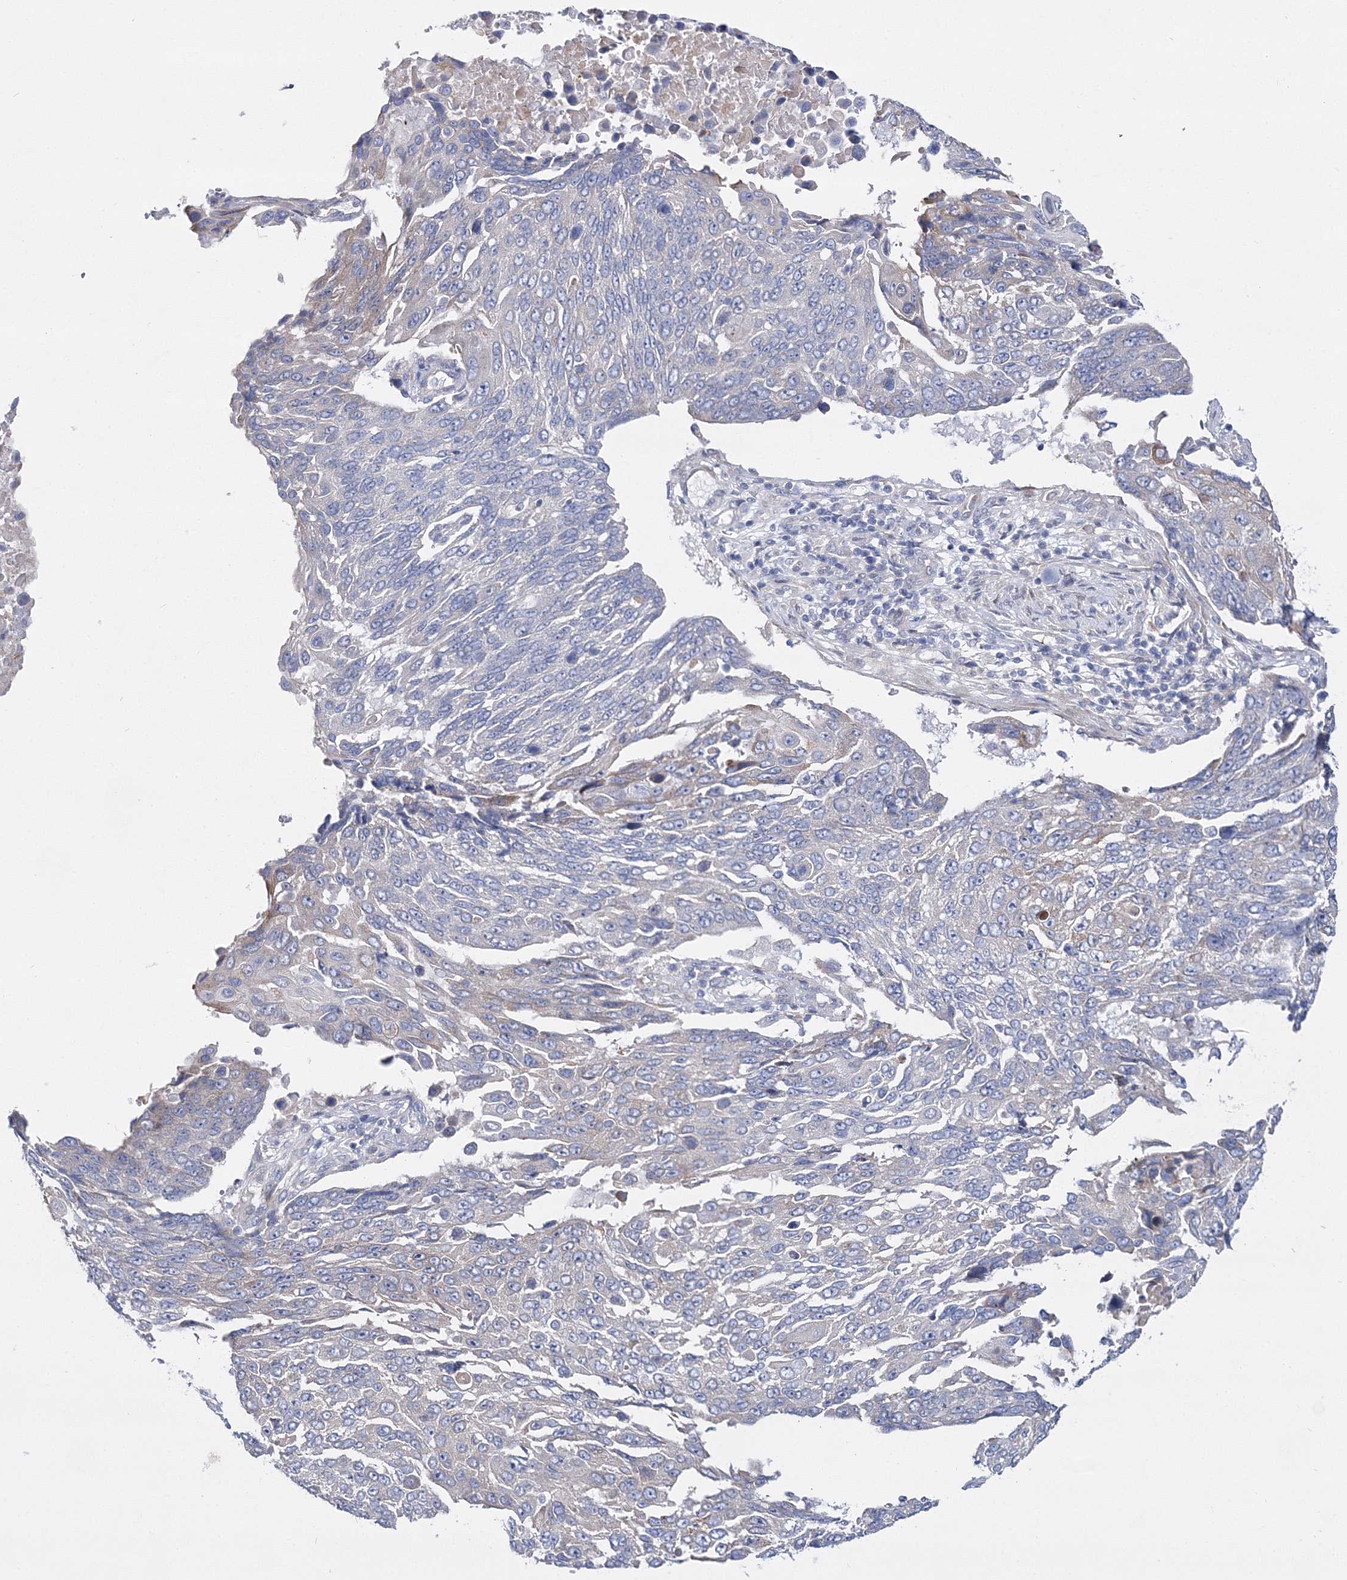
{"staining": {"intensity": "negative", "quantity": "none", "location": "none"}, "tissue": "lung cancer", "cell_type": "Tumor cells", "image_type": "cancer", "snomed": [{"axis": "morphology", "description": "Squamous cell carcinoma, NOS"}, {"axis": "topography", "description": "Lung"}], "caption": "Human lung cancer (squamous cell carcinoma) stained for a protein using immunohistochemistry (IHC) demonstrates no expression in tumor cells.", "gene": "ARHGAP32", "patient": {"sex": "male", "age": 66}}